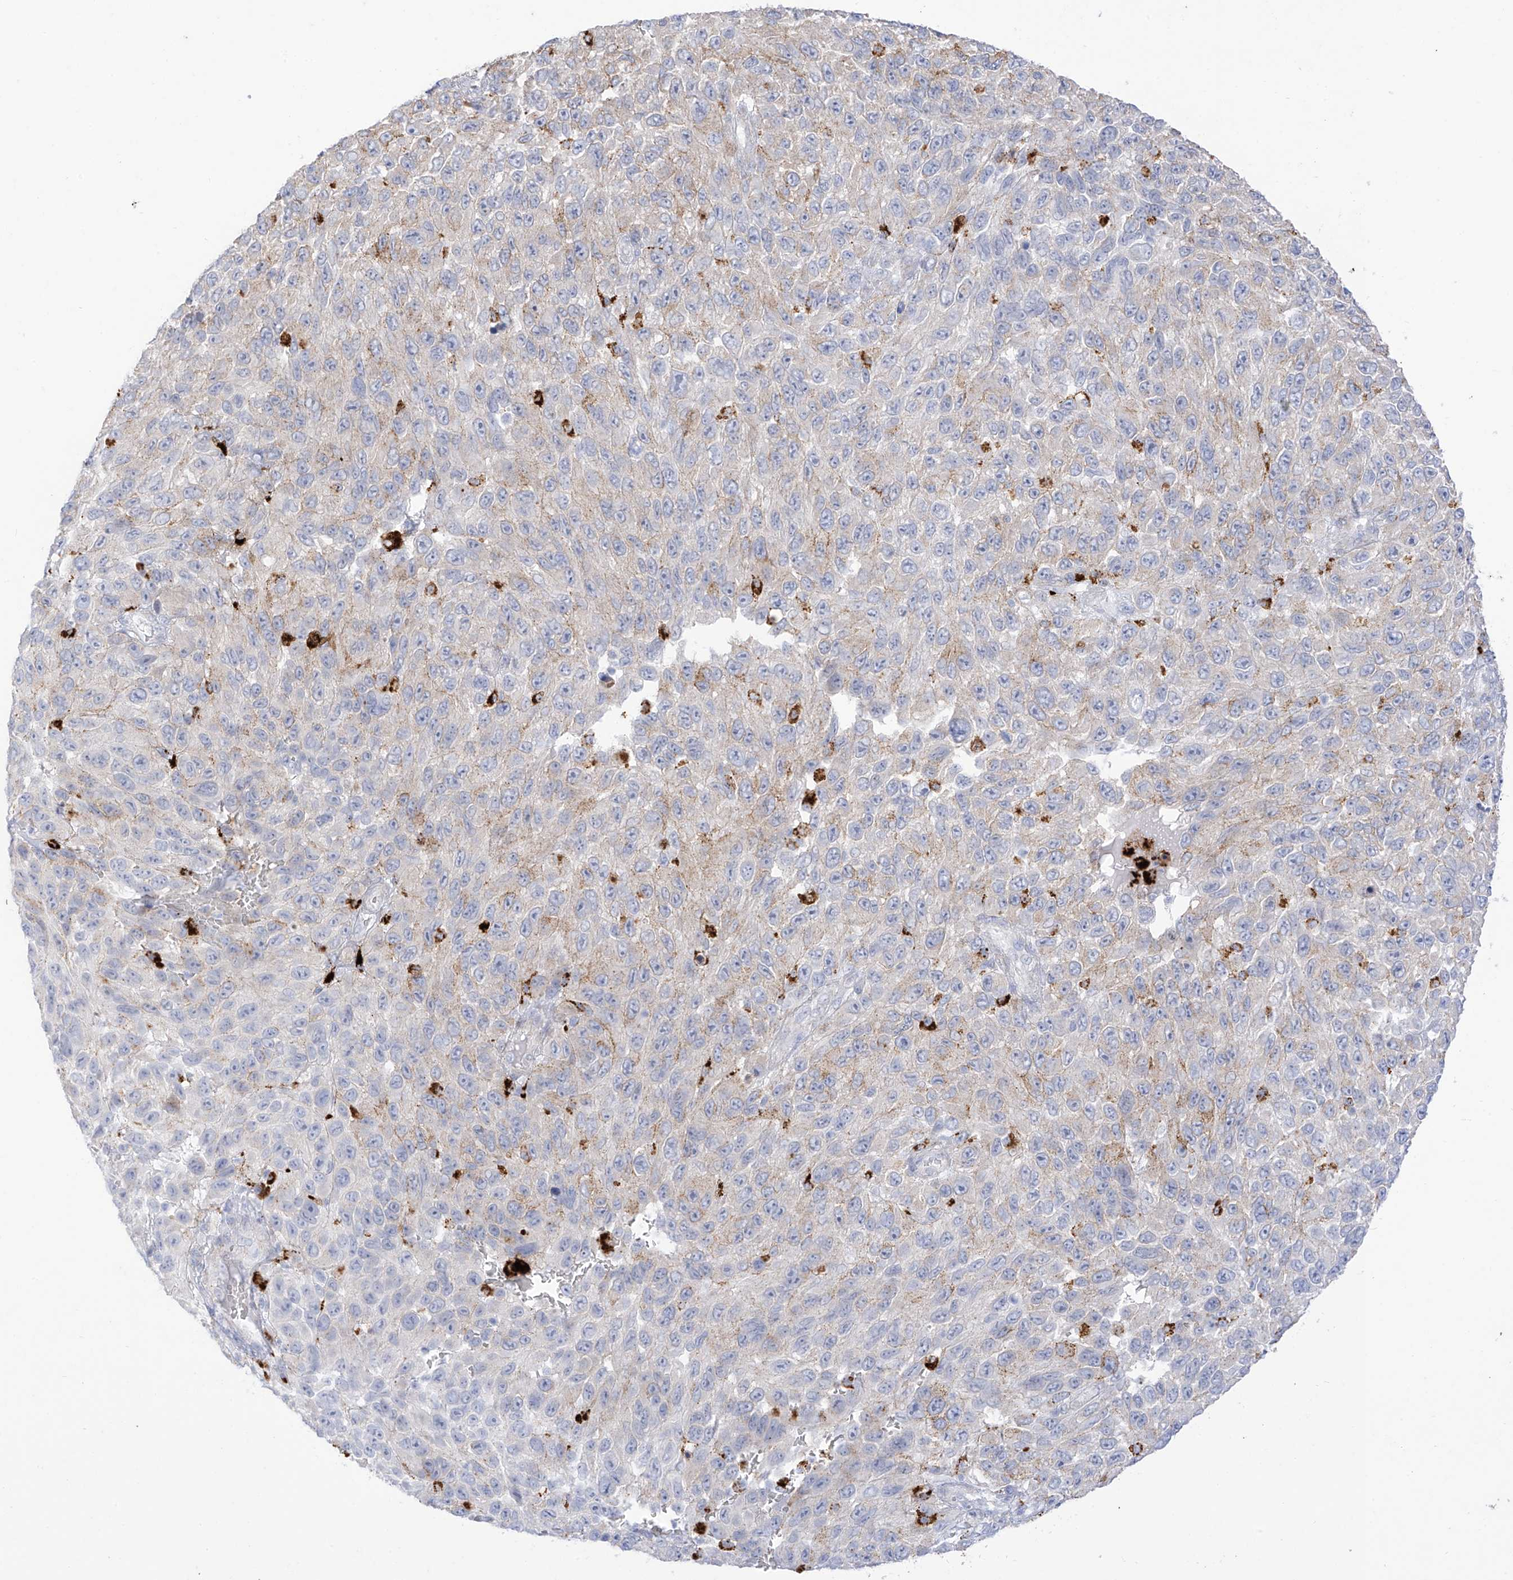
{"staining": {"intensity": "negative", "quantity": "none", "location": "none"}, "tissue": "melanoma", "cell_type": "Tumor cells", "image_type": "cancer", "snomed": [{"axis": "morphology", "description": "Malignant melanoma, NOS"}, {"axis": "topography", "description": "Skin"}], "caption": "A high-resolution histopathology image shows IHC staining of malignant melanoma, which displays no significant expression in tumor cells.", "gene": "PSPH", "patient": {"sex": "female", "age": 96}}